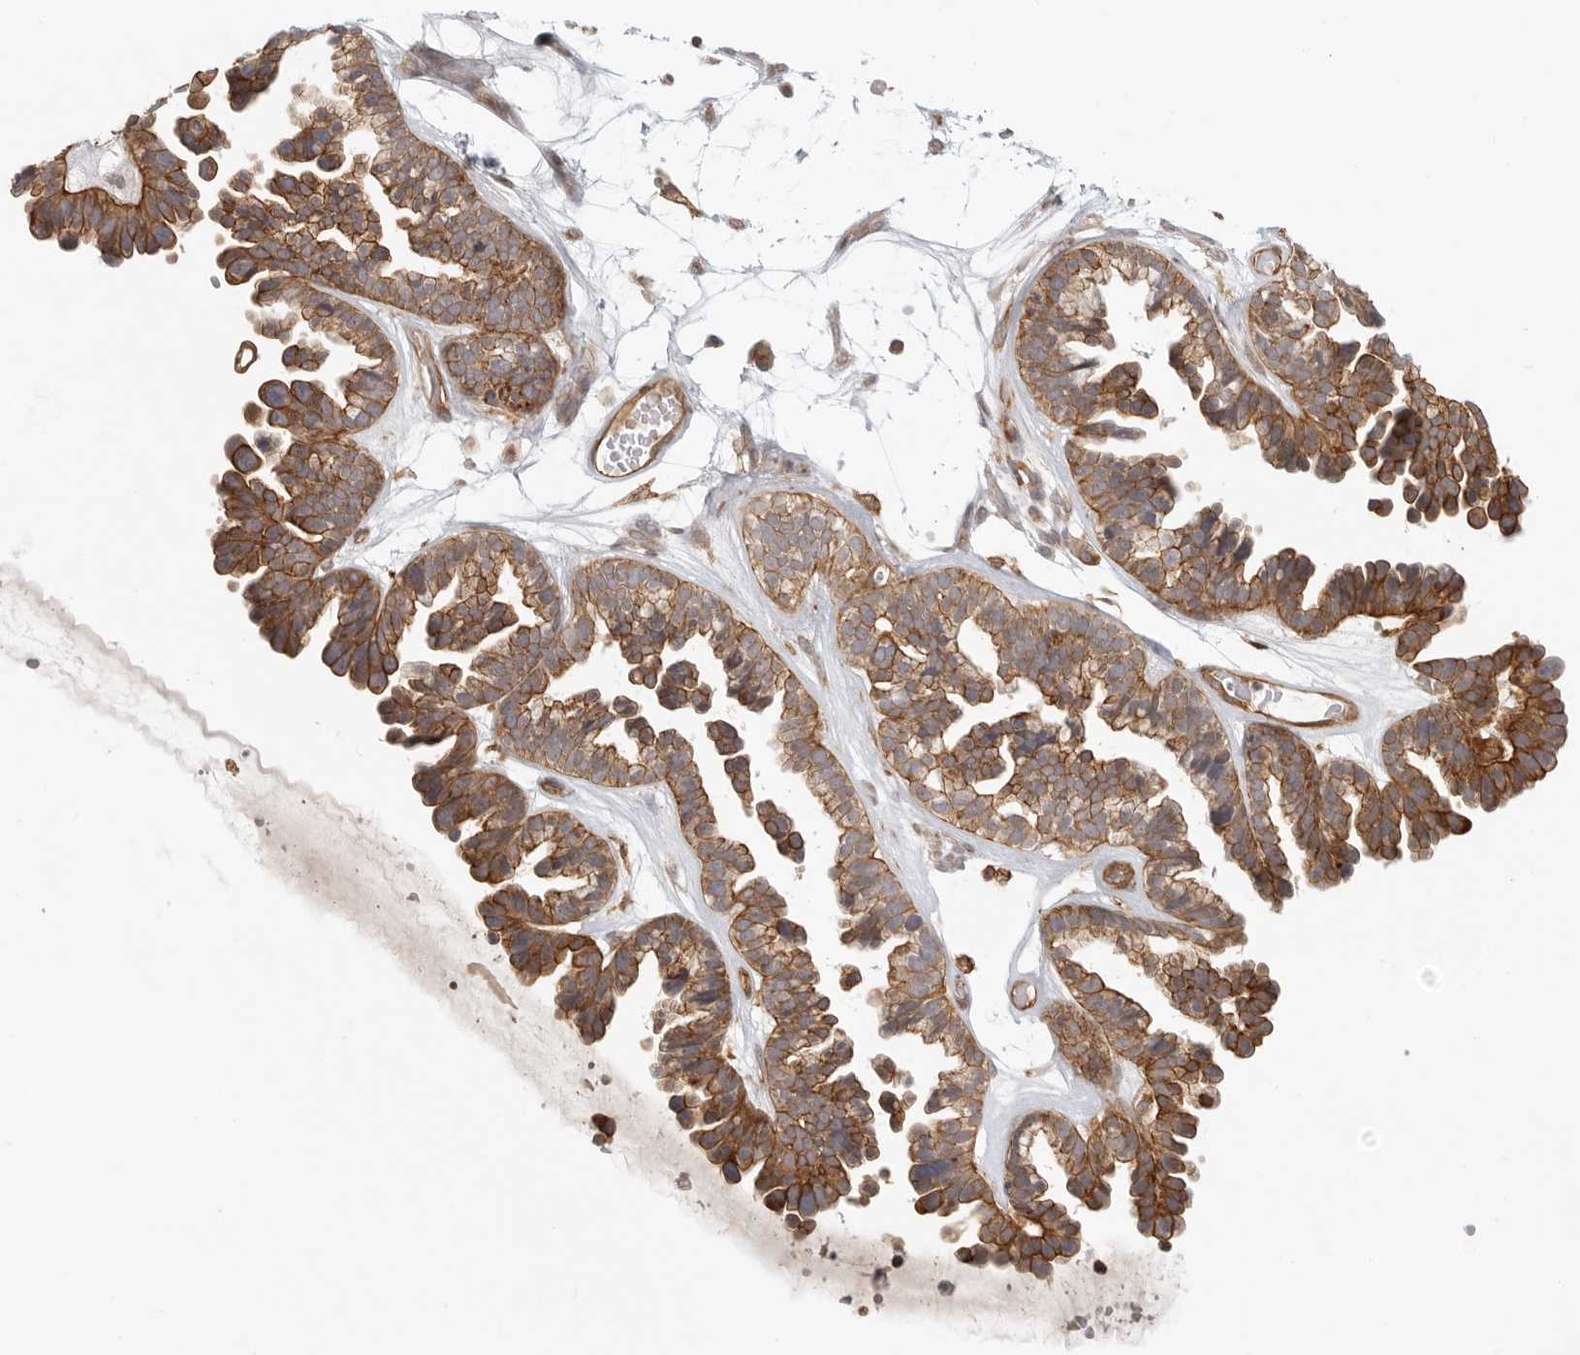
{"staining": {"intensity": "moderate", "quantity": ">75%", "location": "cytoplasmic/membranous"}, "tissue": "ovarian cancer", "cell_type": "Tumor cells", "image_type": "cancer", "snomed": [{"axis": "morphology", "description": "Cystadenocarcinoma, serous, NOS"}, {"axis": "topography", "description": "Ovary"}], "caption": "Human ovarian cancer stained for a protein (brown) exhibits moderate cytoplasmic/membranous positive positivity in about >75% of tumor cells.", "gene": "ATOH7", "patient": {"sex": "female", "age": 56}}